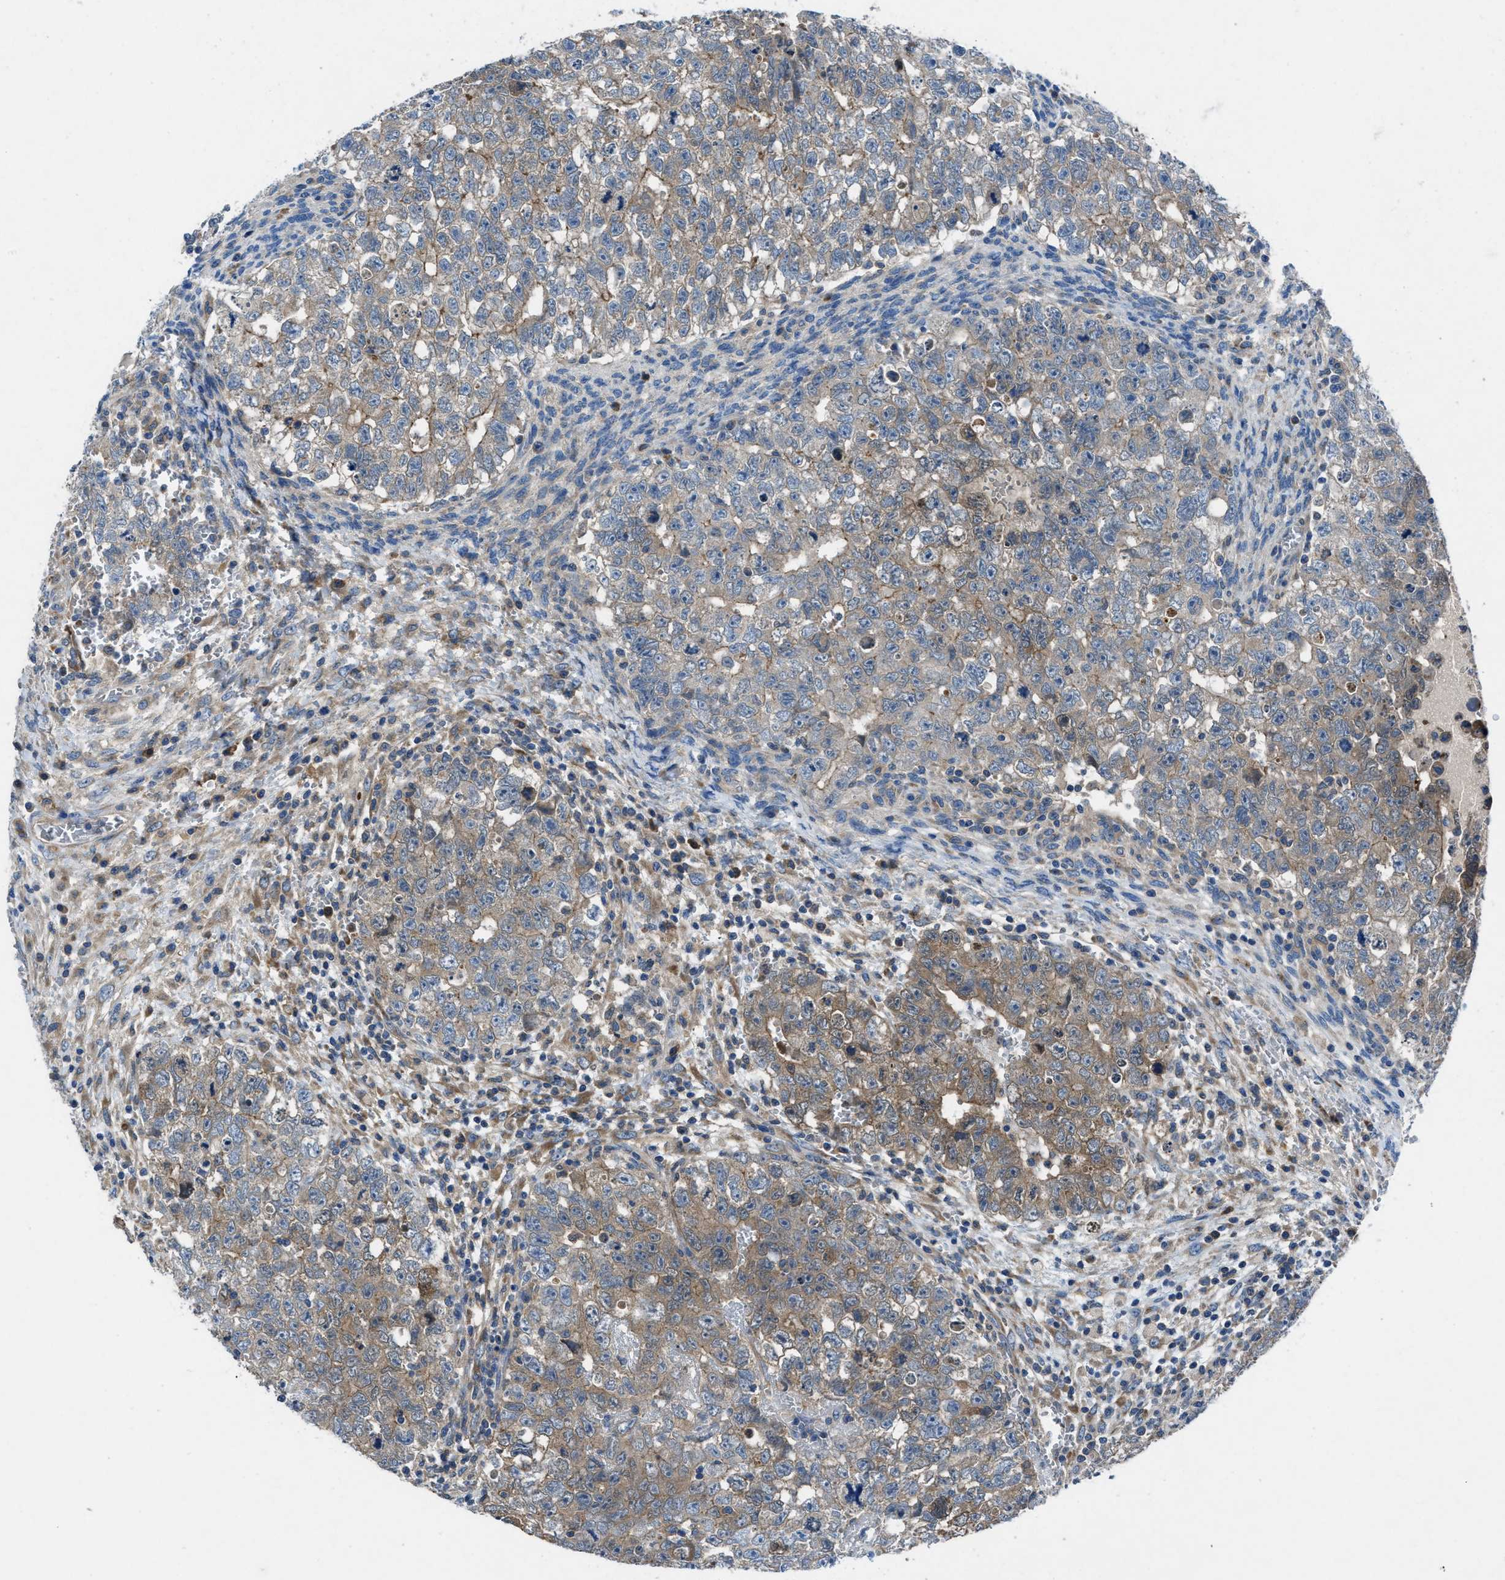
{"staining": {"intensity": "moderate", "quantity": "<25%", "location": "cytoplasmic/membranous"}, "tissue": "testis cancer", "cell_type": "Tumor cells", "image_type": "cancer", "snomed": [{"axis": "morphology", "description": "Seminoma, NOS"}, {"axis": "morphology", "description": "Carcinoma, Embryonal, NOS"}, {"axis": "topography", "description": "Testis"}], "caption": "Embryonal carcinoma (testis) stained with immunohistochemistry (IHC) shows moderate cytoplasmic/membranous staining in approximately <25% of tumor cells. The staining was performed using DAB to visualize the protein expression in brown, while the nuclei were stained in blue with hematoxylin (Magnification: 20x).", "gene": "MAP3K20", "patient": {"sex": "male", "age": 38}}